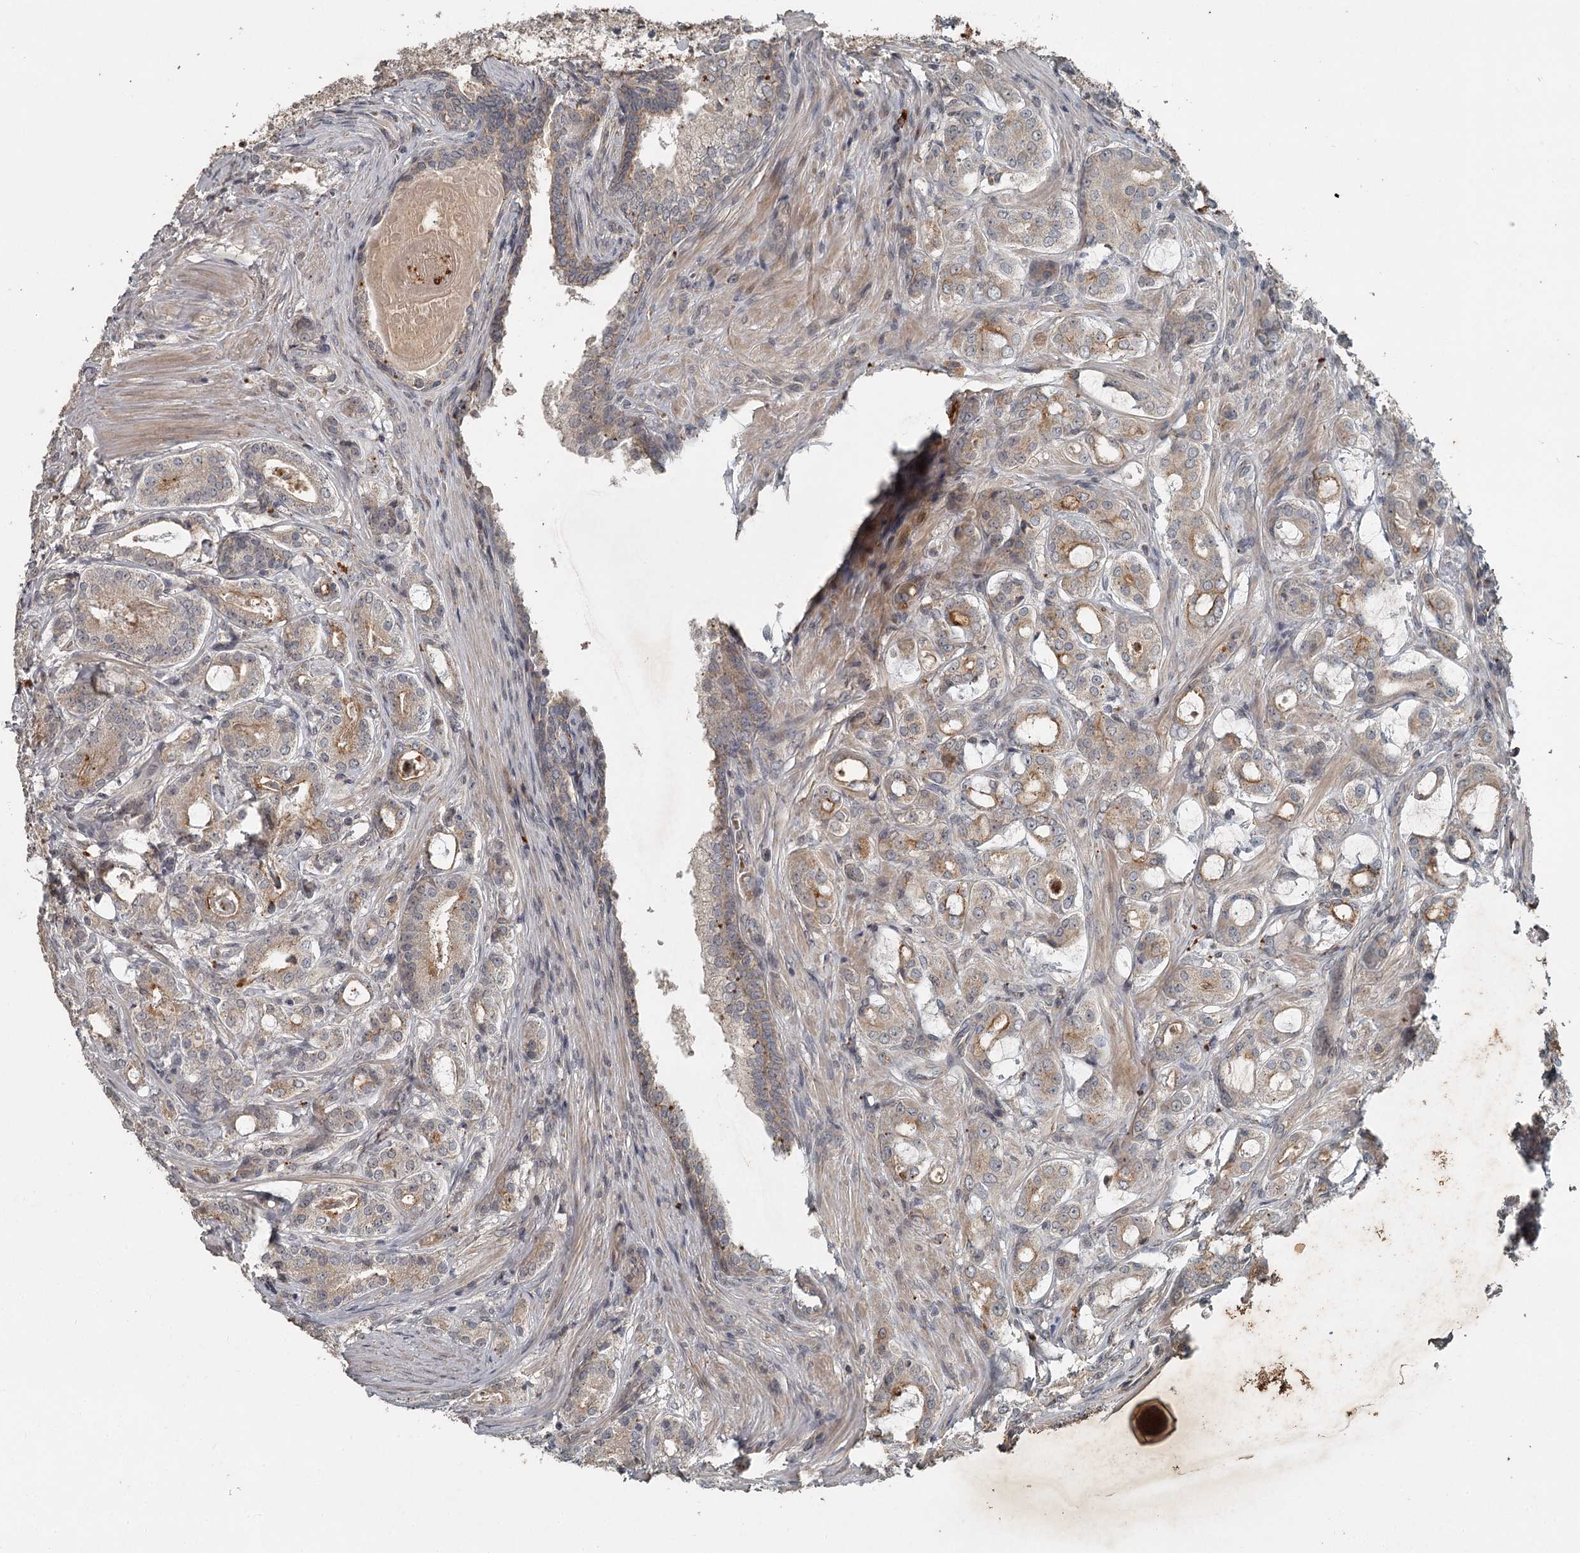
{"staining": {"intensity": "weak", "quantity": "<25%", "location": "cytoplasmic/membranous"}, "tissue": "prostate cancer", "cell_type": "Tumor cells", "image_type": "cancer", "snomed": [{"axis": "morphology", "description": "Adenocarcinoma, High grade"}, {"axis": "topography", "description": "Prostate"}], "caption": "High power microscopy photomicrograph of an immunohistochemistry (IHC) micrograph of prostate cancer, revealing no significant positivity in tumor cells.", "gene": "SLC39A8", "patient": {"sex": "male", "age": 63}}